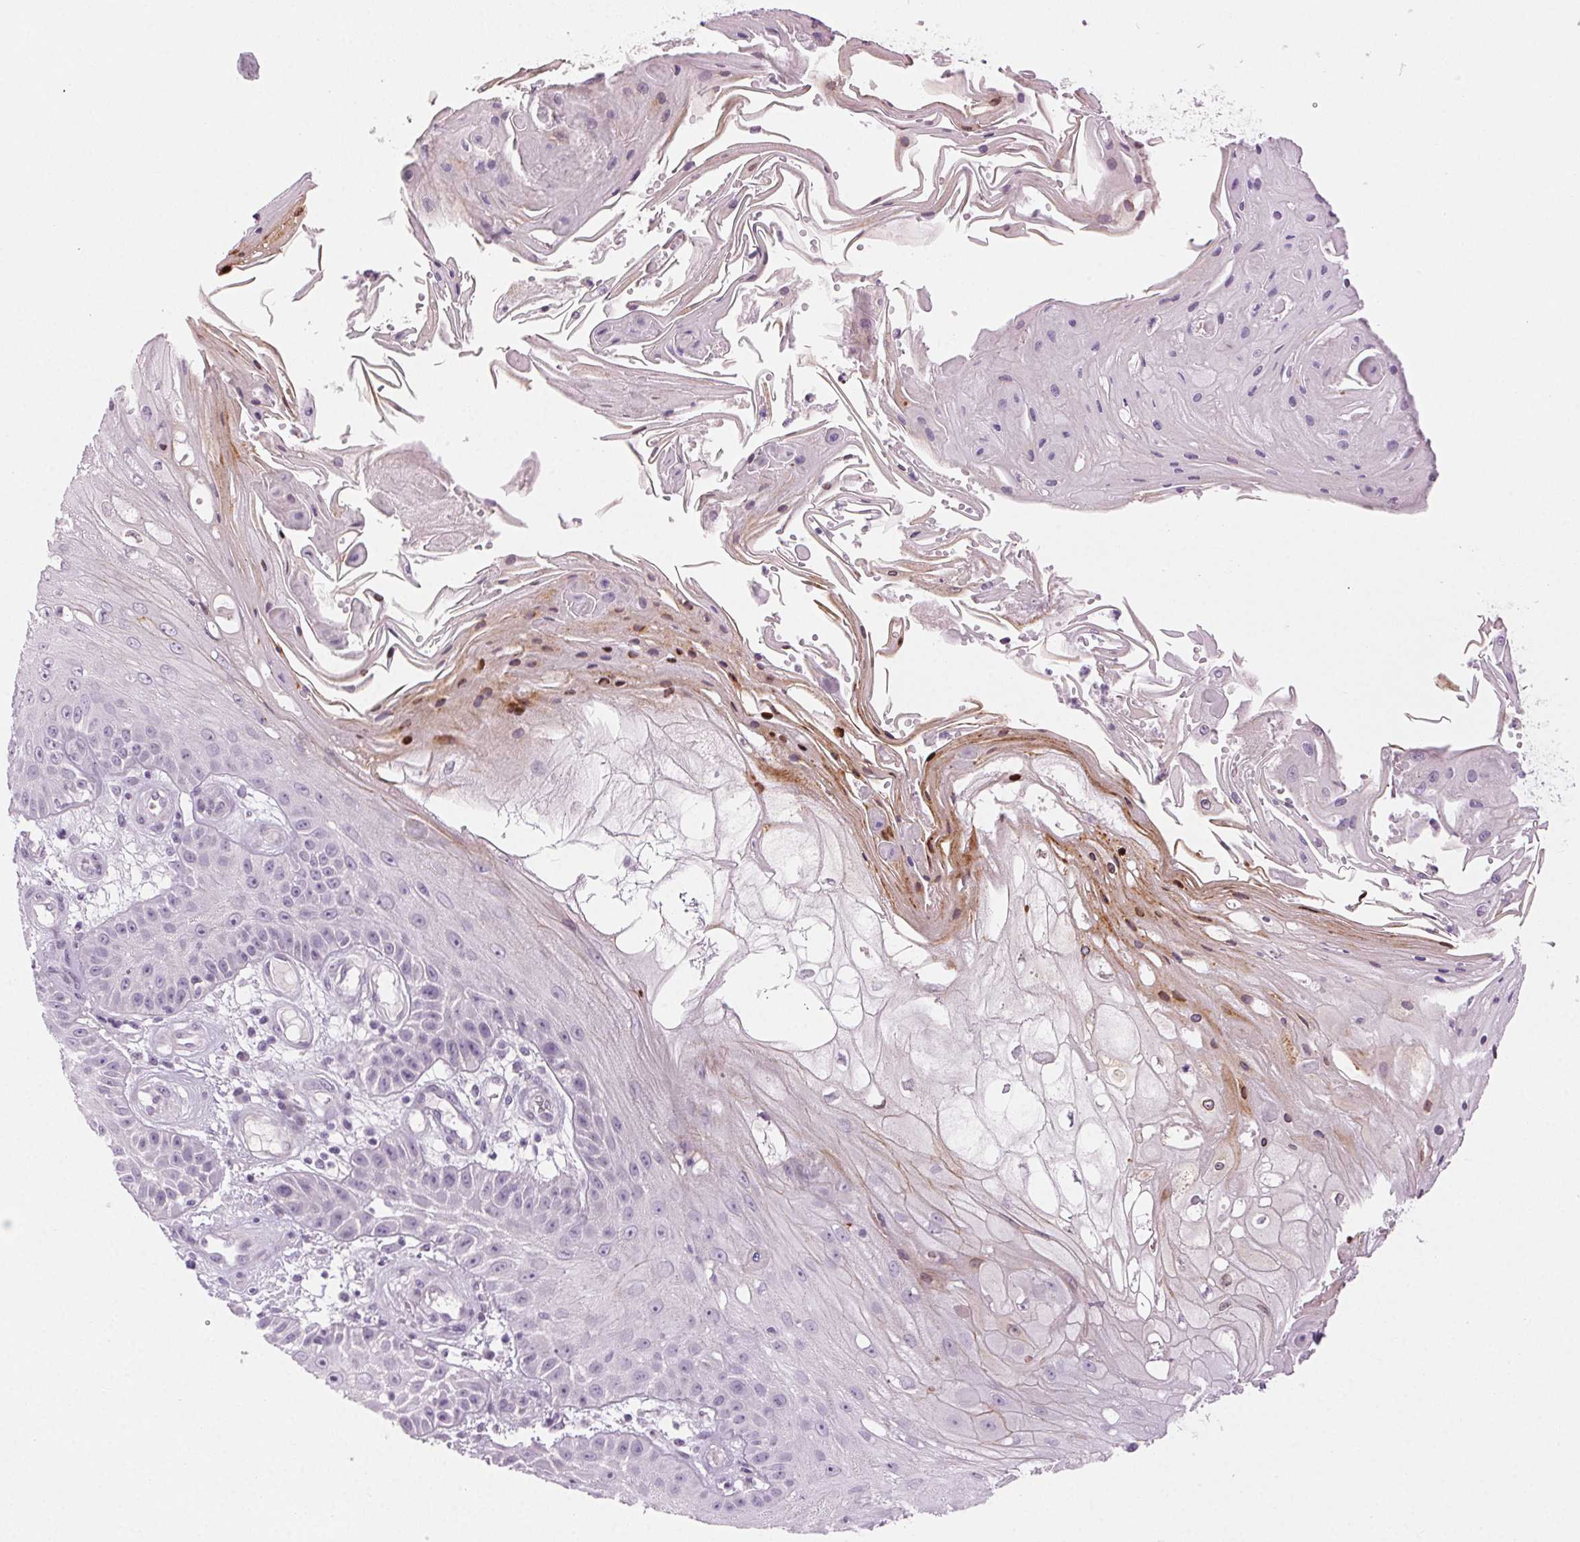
{"staining": {"intensity": "moderate", "quantity": "<25%", "location": "cytoplasmic/membranous,nuclear"}, "tissue": "skin cancer", "cell_type": "Tumor cells", "image_type": "cancer", "snomed": [{"axis": "morphology", "description": "Squamous cell carcinoma, NOS"}, {"axis": "topography", "description": "Skin"}], "caption": "Skin squamous cell carcinoma stained with a protein marker reveals moderate staining in tumor cells.", "gene": "AIF1L", "patient": {"sex": "male", "age": 70}}